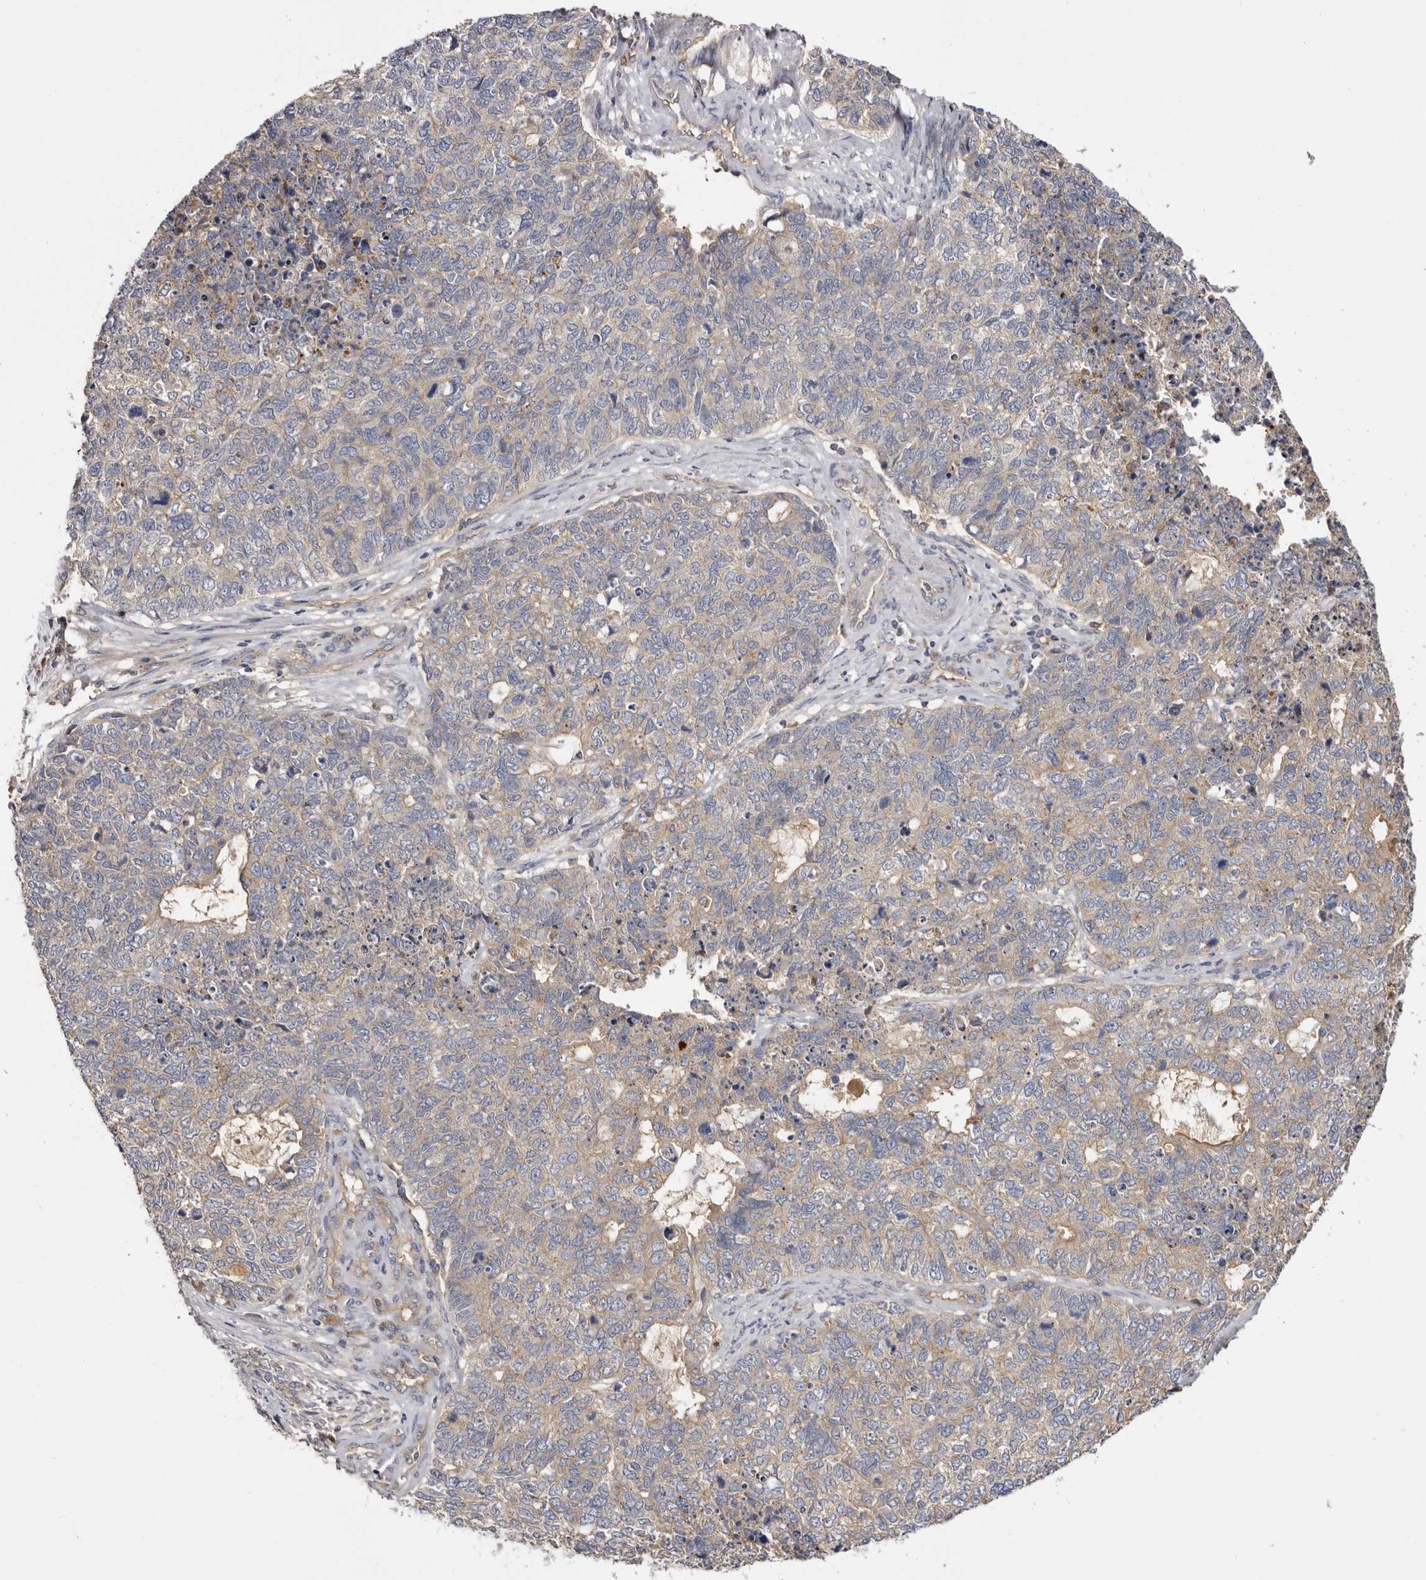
{"staining": {"intensity": "weak", "quantity": "25%-75%", "location": "cytoplasmic/membranous"}, "tissue": "cervical cancer", "cell_type": "Tumor cells", "image_type": "cancer", "snomed": [{"axis": "morphology", "description": "Squamous cell carcinoma, NOS"}, {"axis": "topography", "description": "Cervix"}], "caption": "Human squamous cell carcinoma (cervical) stained with a protein marker displays weak staining in tumor cells.", "gene": "INKA2", "patient": {"sex": "female", "age": 63}}